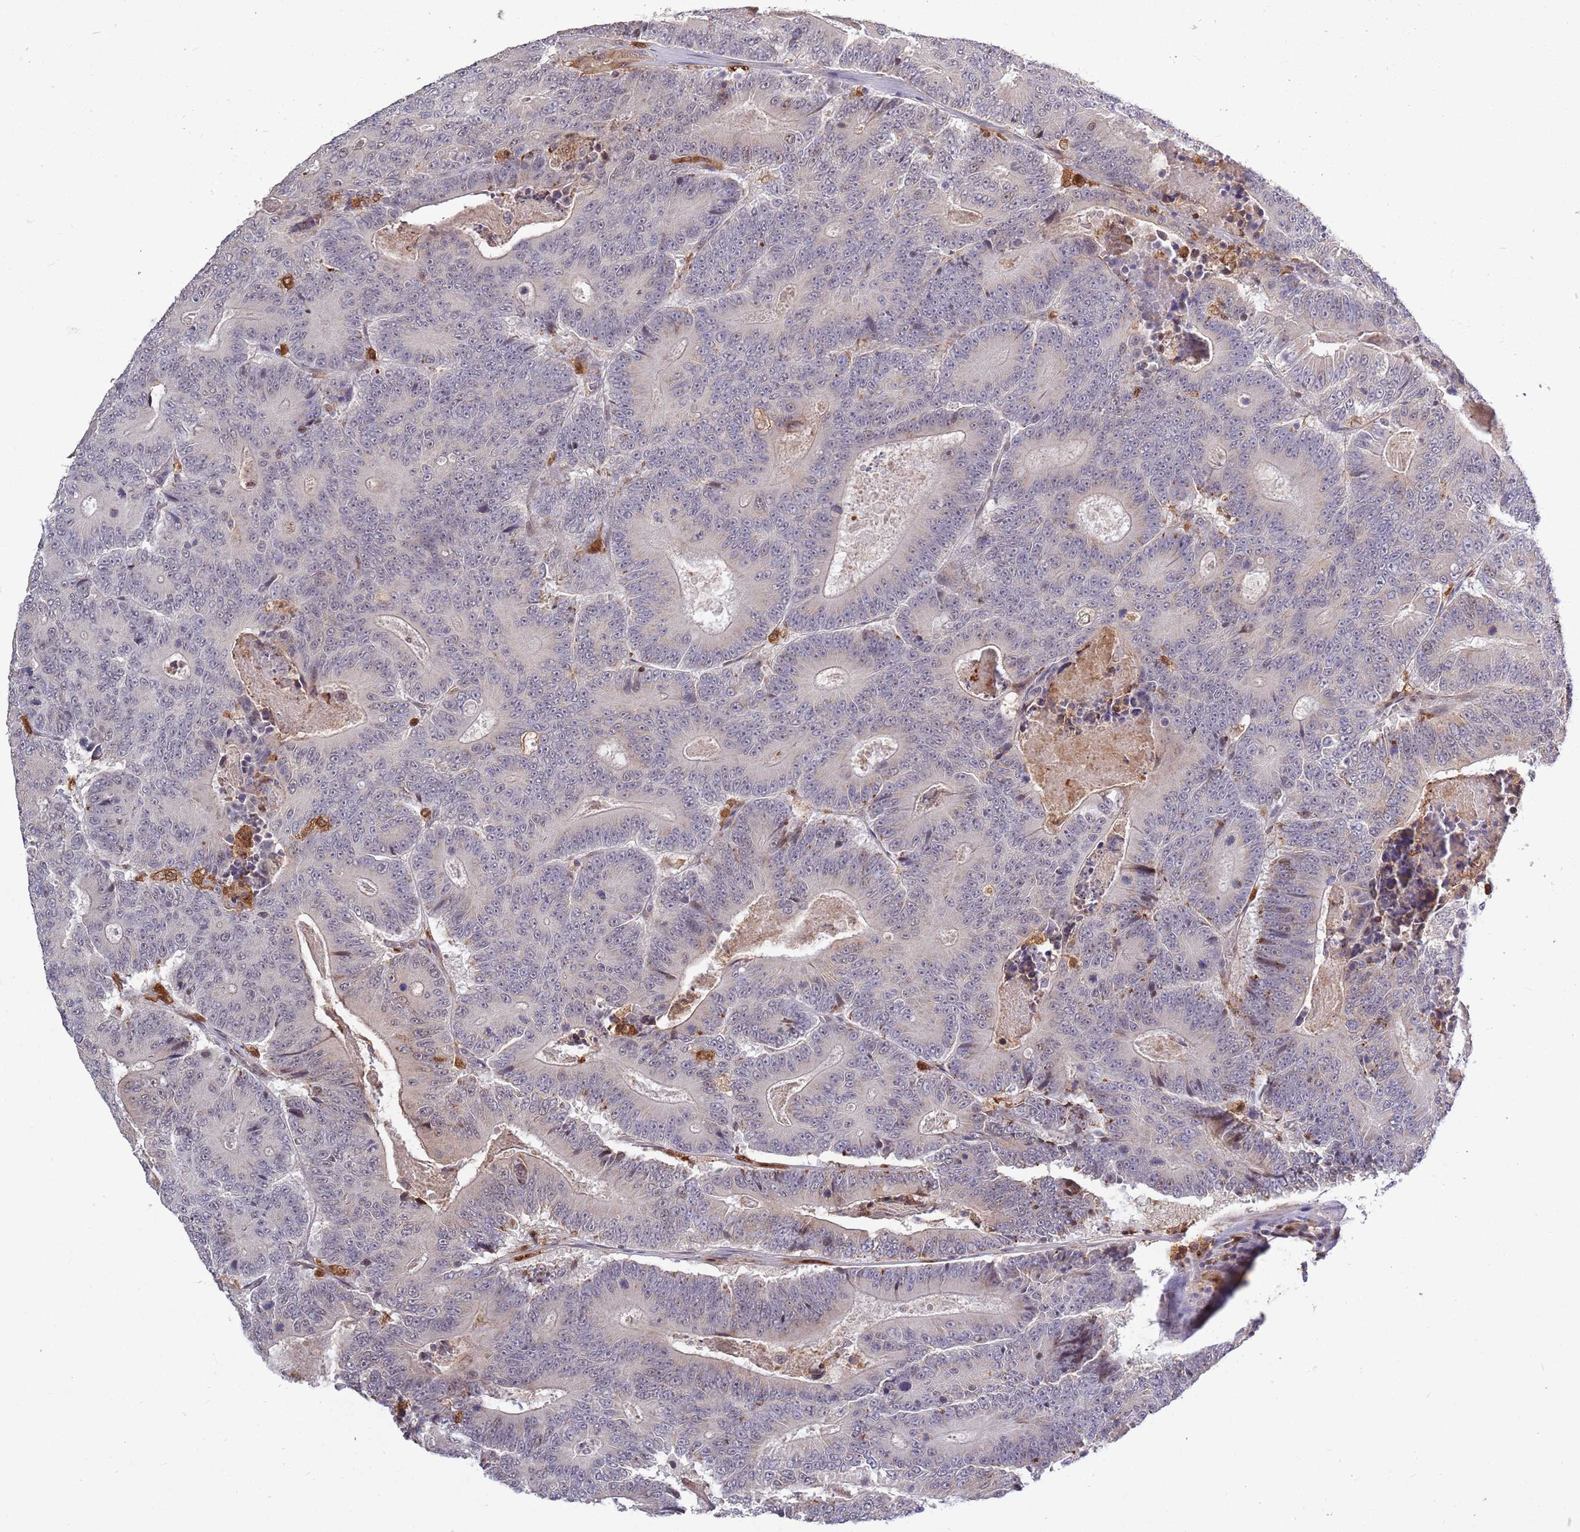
{"staining": {"intensity": "negative", "quantity": "none", "location": "none"}, "tissue": "colorectal cancer", "cell_type": "Tumor cells", "image_type": "cancer", "snomed": [{"axis": "morphology", "description": "Adenocarcinoma, NOS"}, {"axis": "topography", "description": "Colon"}], "caption": "Colorectal cancer was stained to show a protein in brown. There is no significant staining in tumor cells. (Immunohistochemistry, brightfield microscopy, high magnification).", "gene": "CCNJL", "patient": {"sex": "male", "age": 83}}